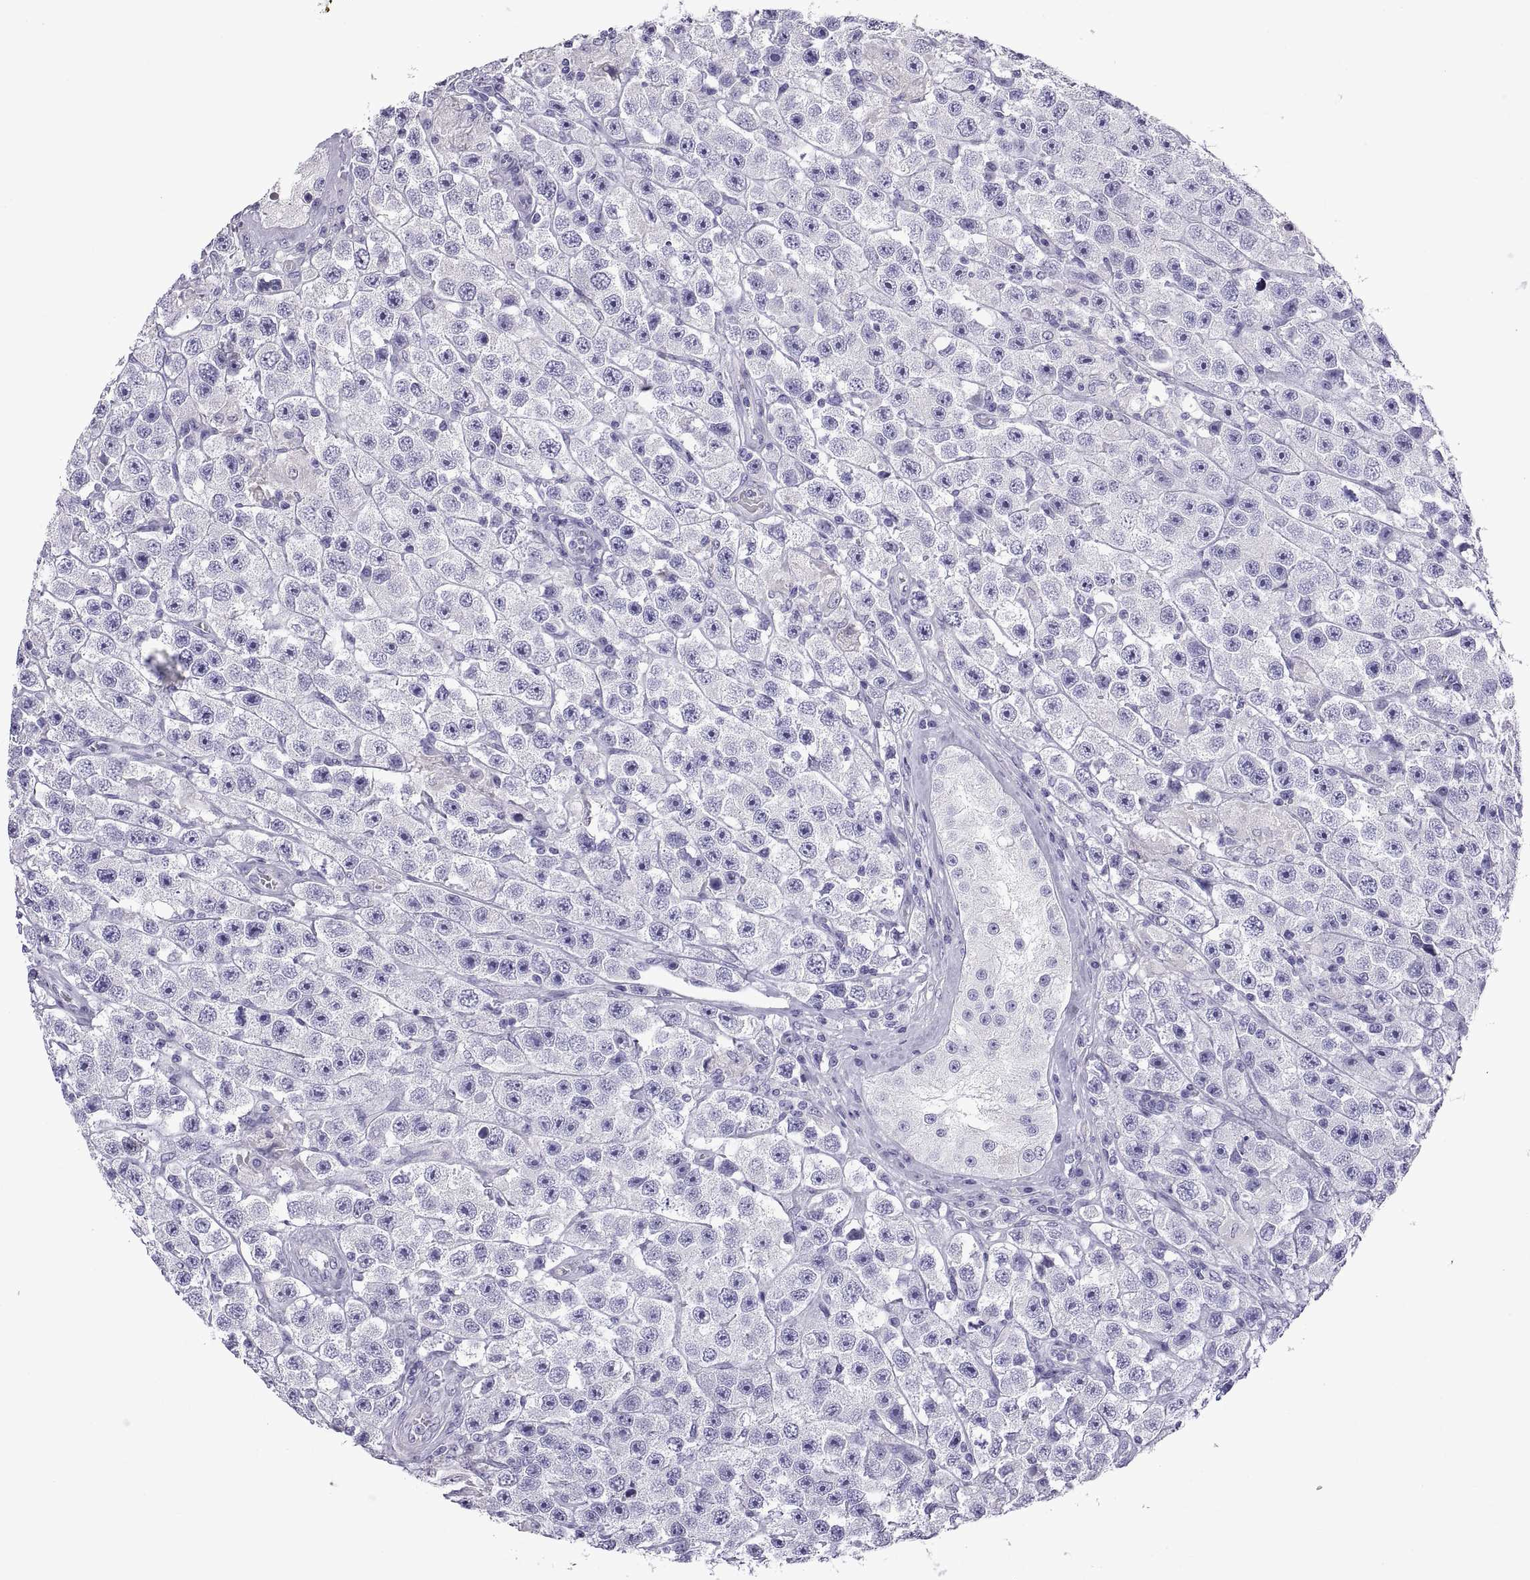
{"staining": {"intensity": "negative", "quantity": "none", "location": "none"}, "tissue": "testis cancer", "cell_type": "Tumor cells", "image_type": "cancer", "snomed": [{"axis": "morphology", "description": "Seminoma, NOS"}, {"axis": "topography", "description": "Testis"}], "caption": "Immunohistochemistry micrograph of neoplastic tissue: human testis cancer (seminoma) stained with DAB reveals no significant protein expression in tumor cells.", "gene": "SPDYE1", "patient": {"sex": "male", "age": 45}}